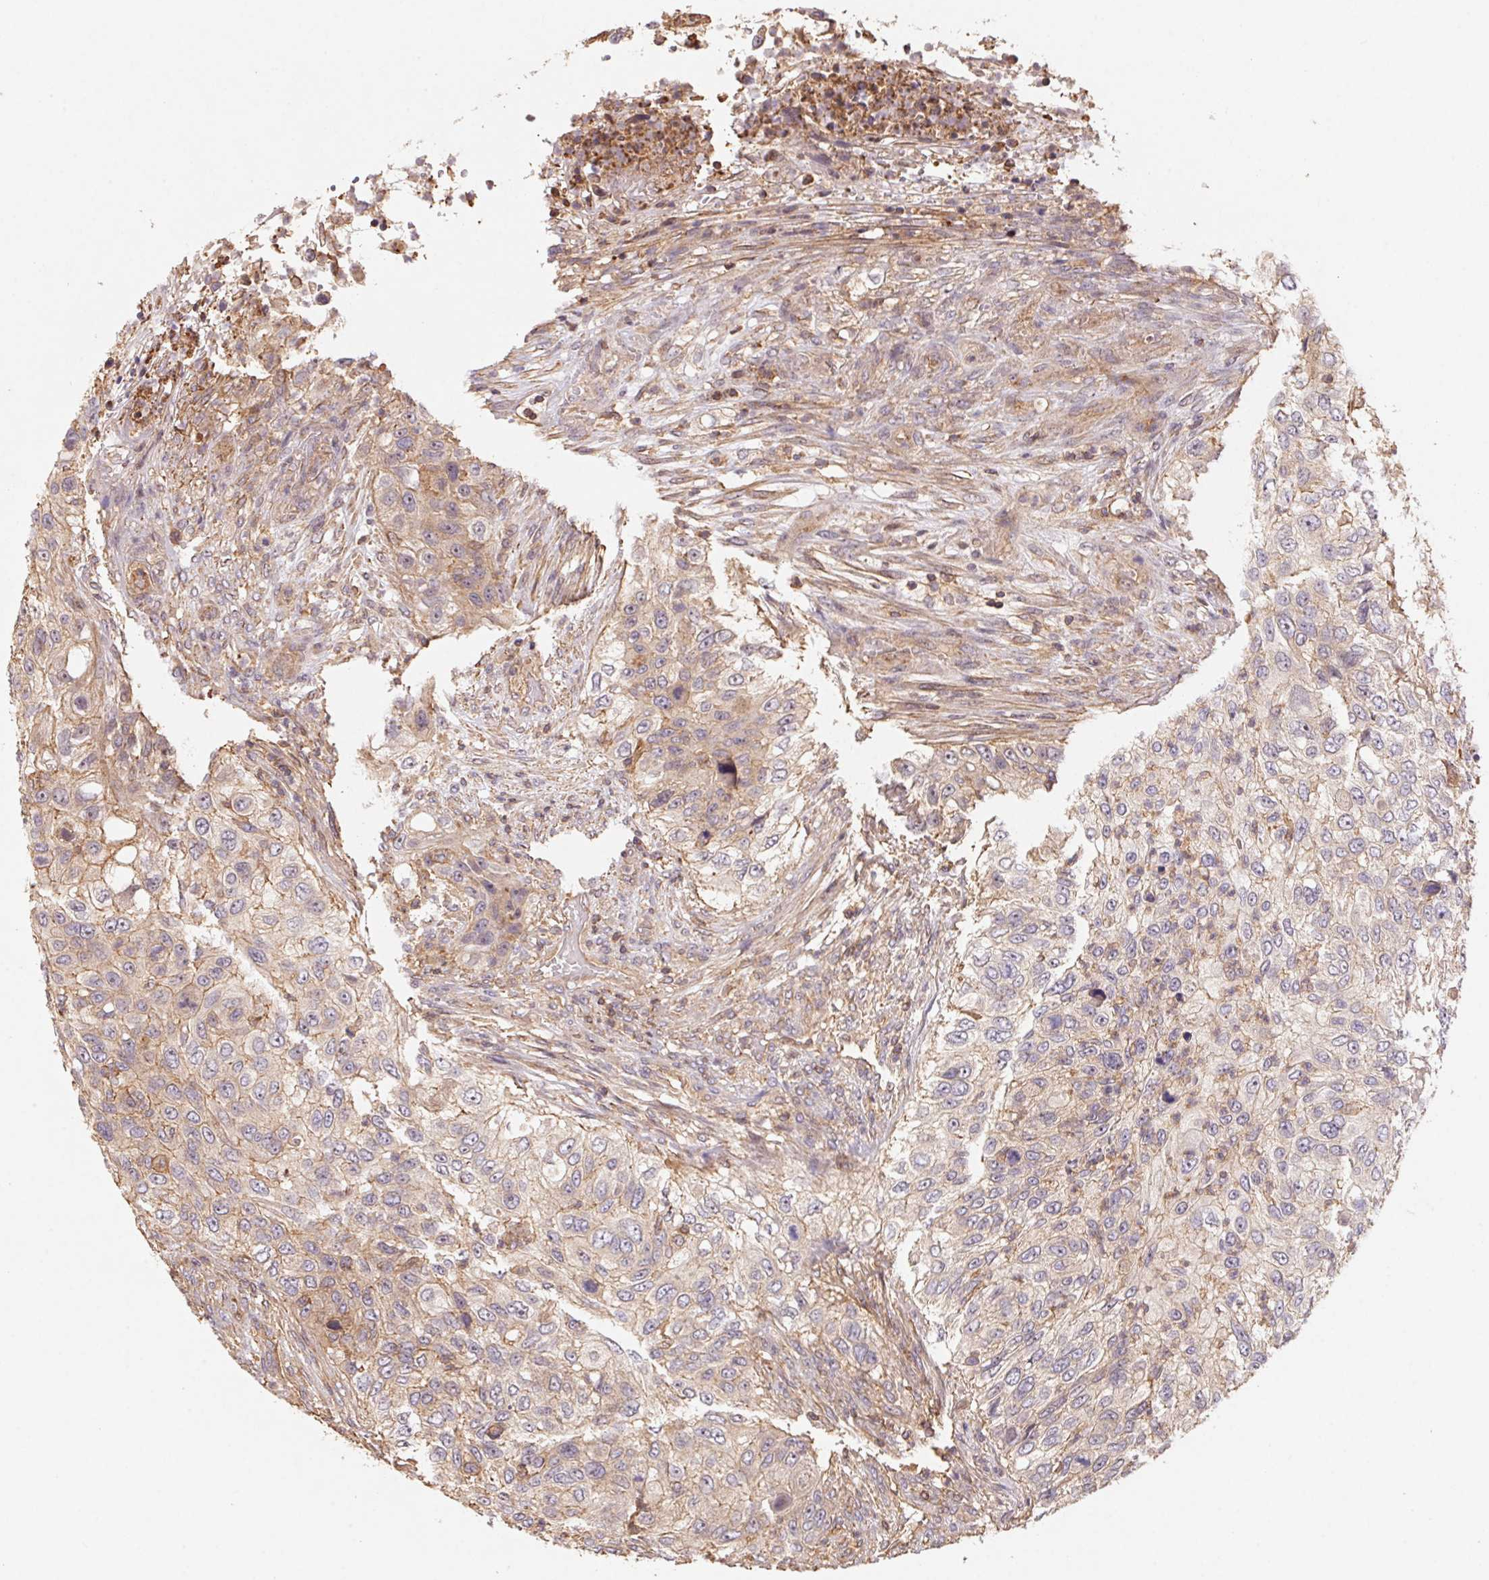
{"staining": {"intensity": "weak", "quantity": "<25%", "location": "cytoplasmic/membranous"}, "tissue": "urothelial cancer", "cell_type": "Tumor cells", "image_type": "cancer", "snomed": [{"axis": "morphology", "description": "Urothelial carcinoma, High grade"}, {"axis": "topography", "description": "Urinary bladder"}], "caption": "The photomicrograph displays no significant positivity in tumor cells of urothelial cancer.", "gene": "ATG10", "patient": {"sex": "female", "age": 60}}